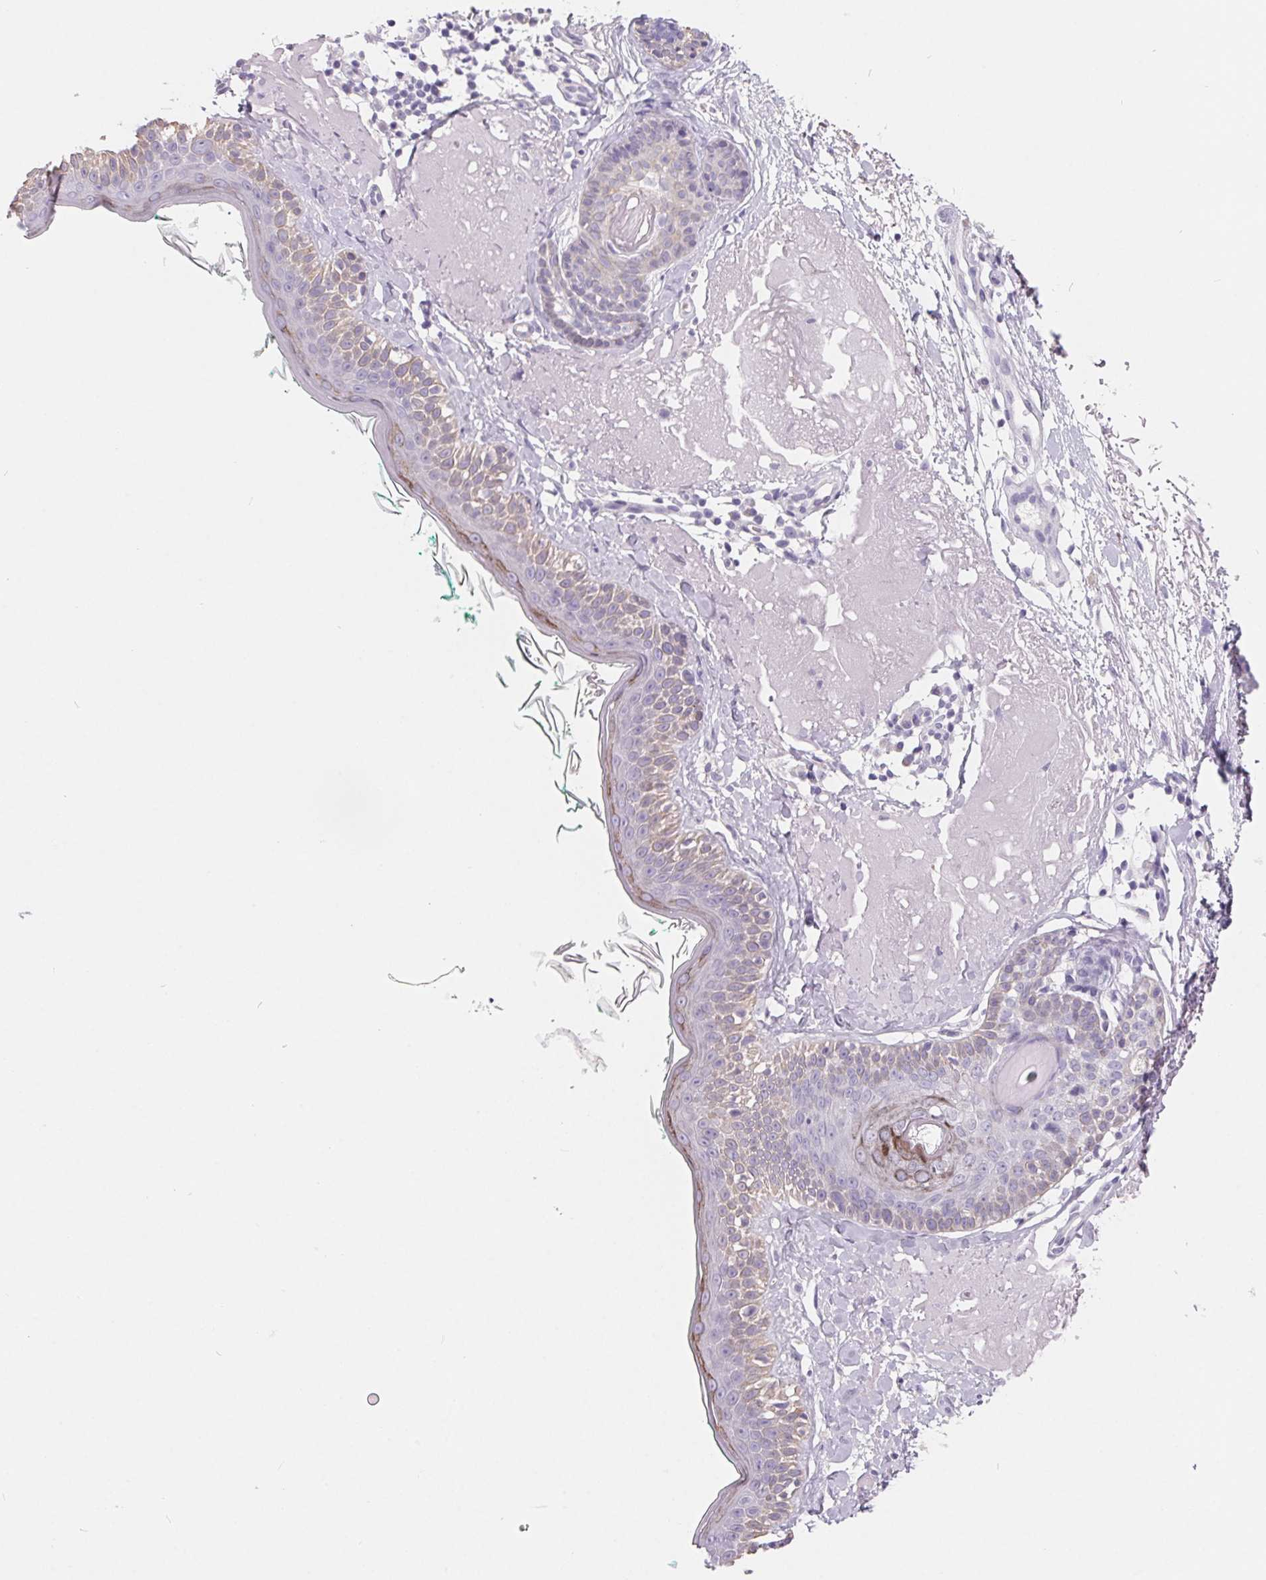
{"staining": {"intensity": "negative", "quantity": "none", "location": "none"}, "tissue": "skin", "cell_type": "Fibroblasts", "image_type": "normal", "snomed": [{"axis": "morphology", "description": "Normal tissue, NOS"}, {"axis": "topography", "description": "Skin"}], "caption": "High power microscopy histopathology image of an IHC histopathology image of normal skin, revealing no significant positivity in fibroblasts.", "gene": "FDX1", "patient": {"sex": "male", "age": 73}}